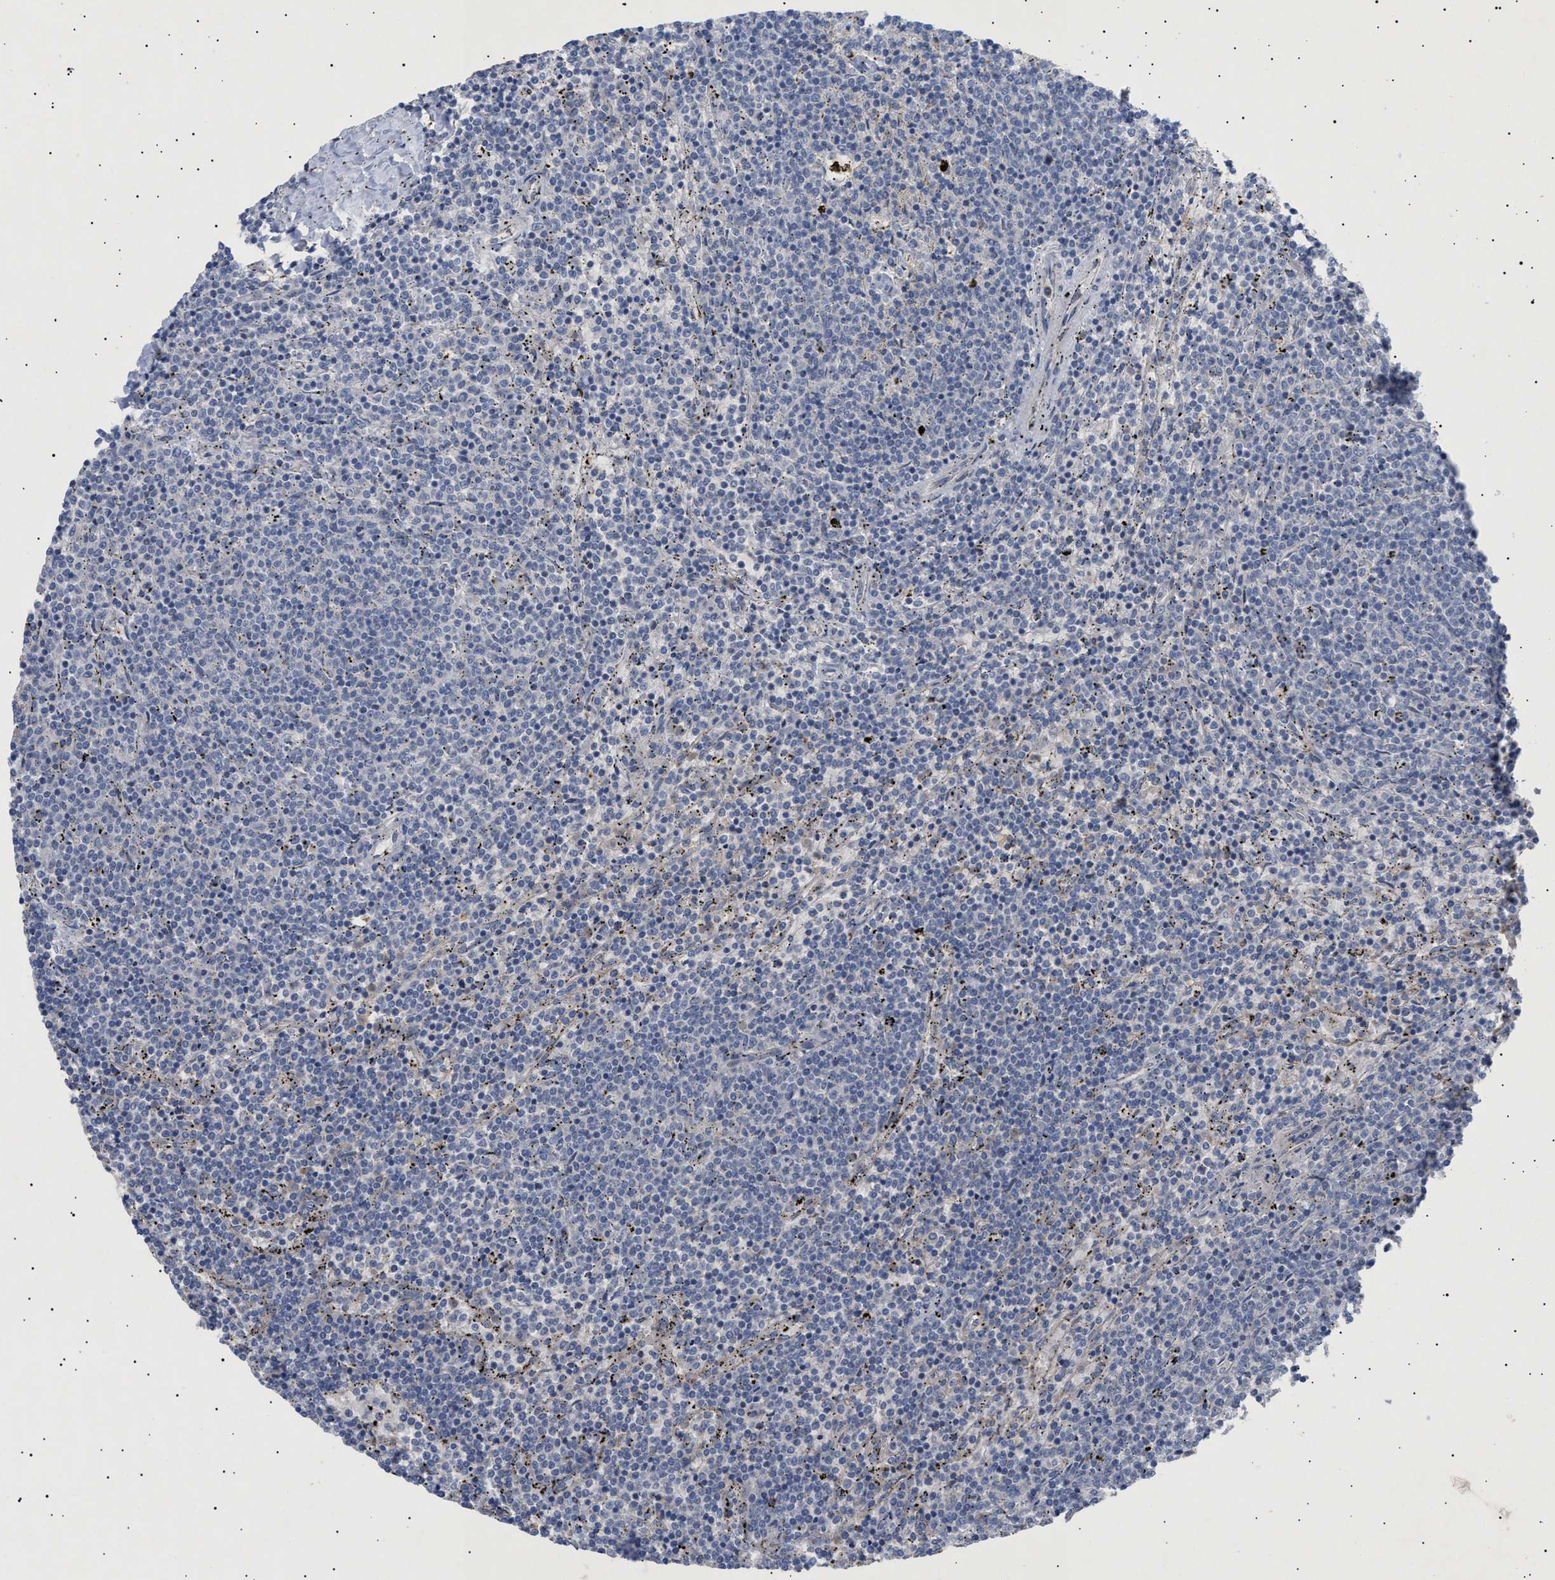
{"staining": {"intensity": "negative", "quantity": "none", "location": "none"}, "tissue": "lymphoma", "cell_type": "Tumor cells", "image_type": "cancer", "snomed": [{"axis": "morphology", "description": "Malignant lymphoma, non-Hodgkin's type, Low grade"}, {"axis": "topography", "description": "Spleen"}], "caption": "Micrograph shows no protein positivity in tumor cells of lymphoma tissue.", "gene": "SIRT5", "patient": {"sex": "female", "age": 50}}